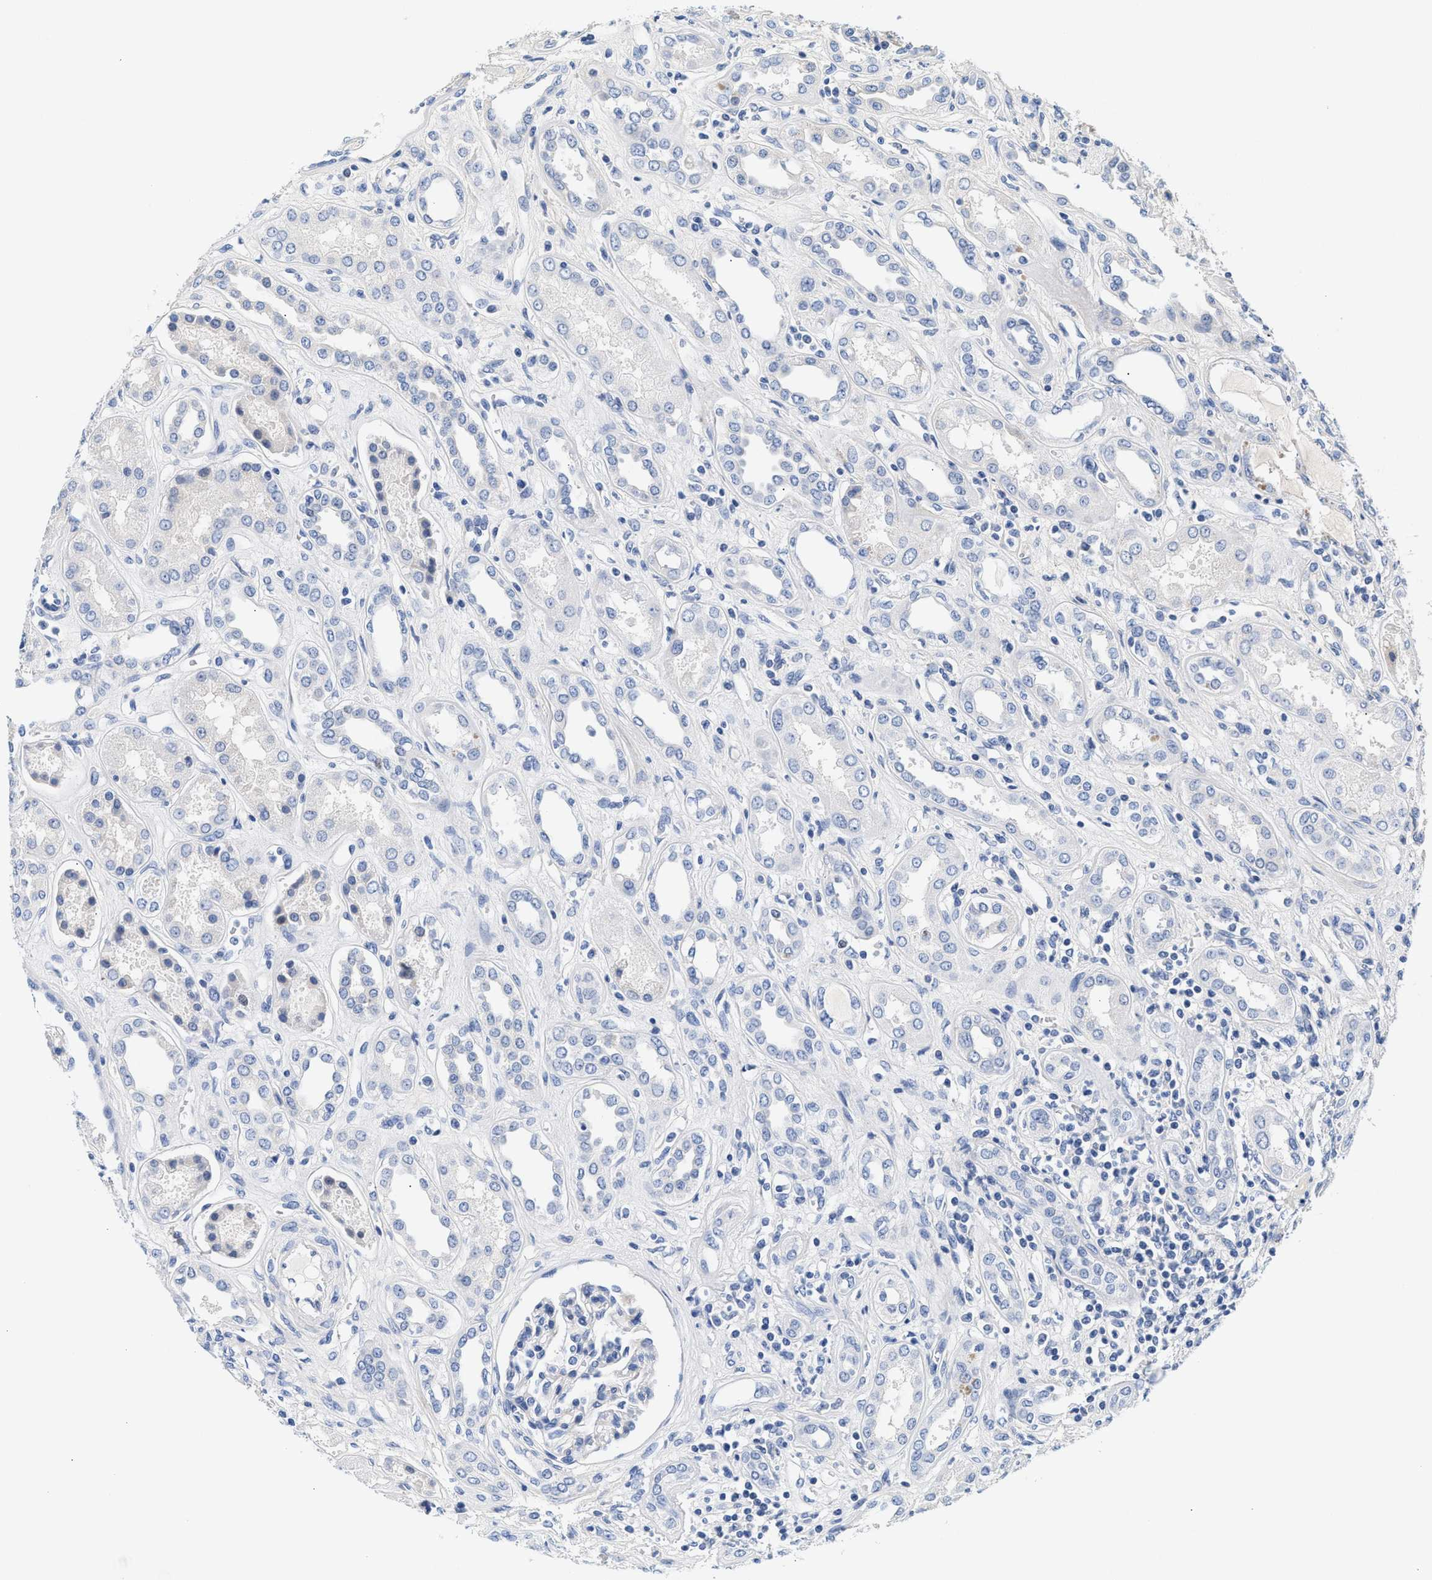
{"staining": {"intensity": "negative", "quantity": "none", "location": "none"}, "tissue": "kidney", "cell_type": "Cells in glomeruli", "image_type": "normal", "snomed": [{"axis": "morphology", "description": "Normal tissue, NOS"}, {"axis": "topography", "description": "Kidney"}], "caption": "An image of human kidney is negative for staining in cells in glomeruli. (DAB (3,3'-diaminobenzidine) immunohistochemistry visualized using brightfield microscopy, high magnification).", "gene": "ACTL7B", "patient": {"sex": "male", "age": 59}}